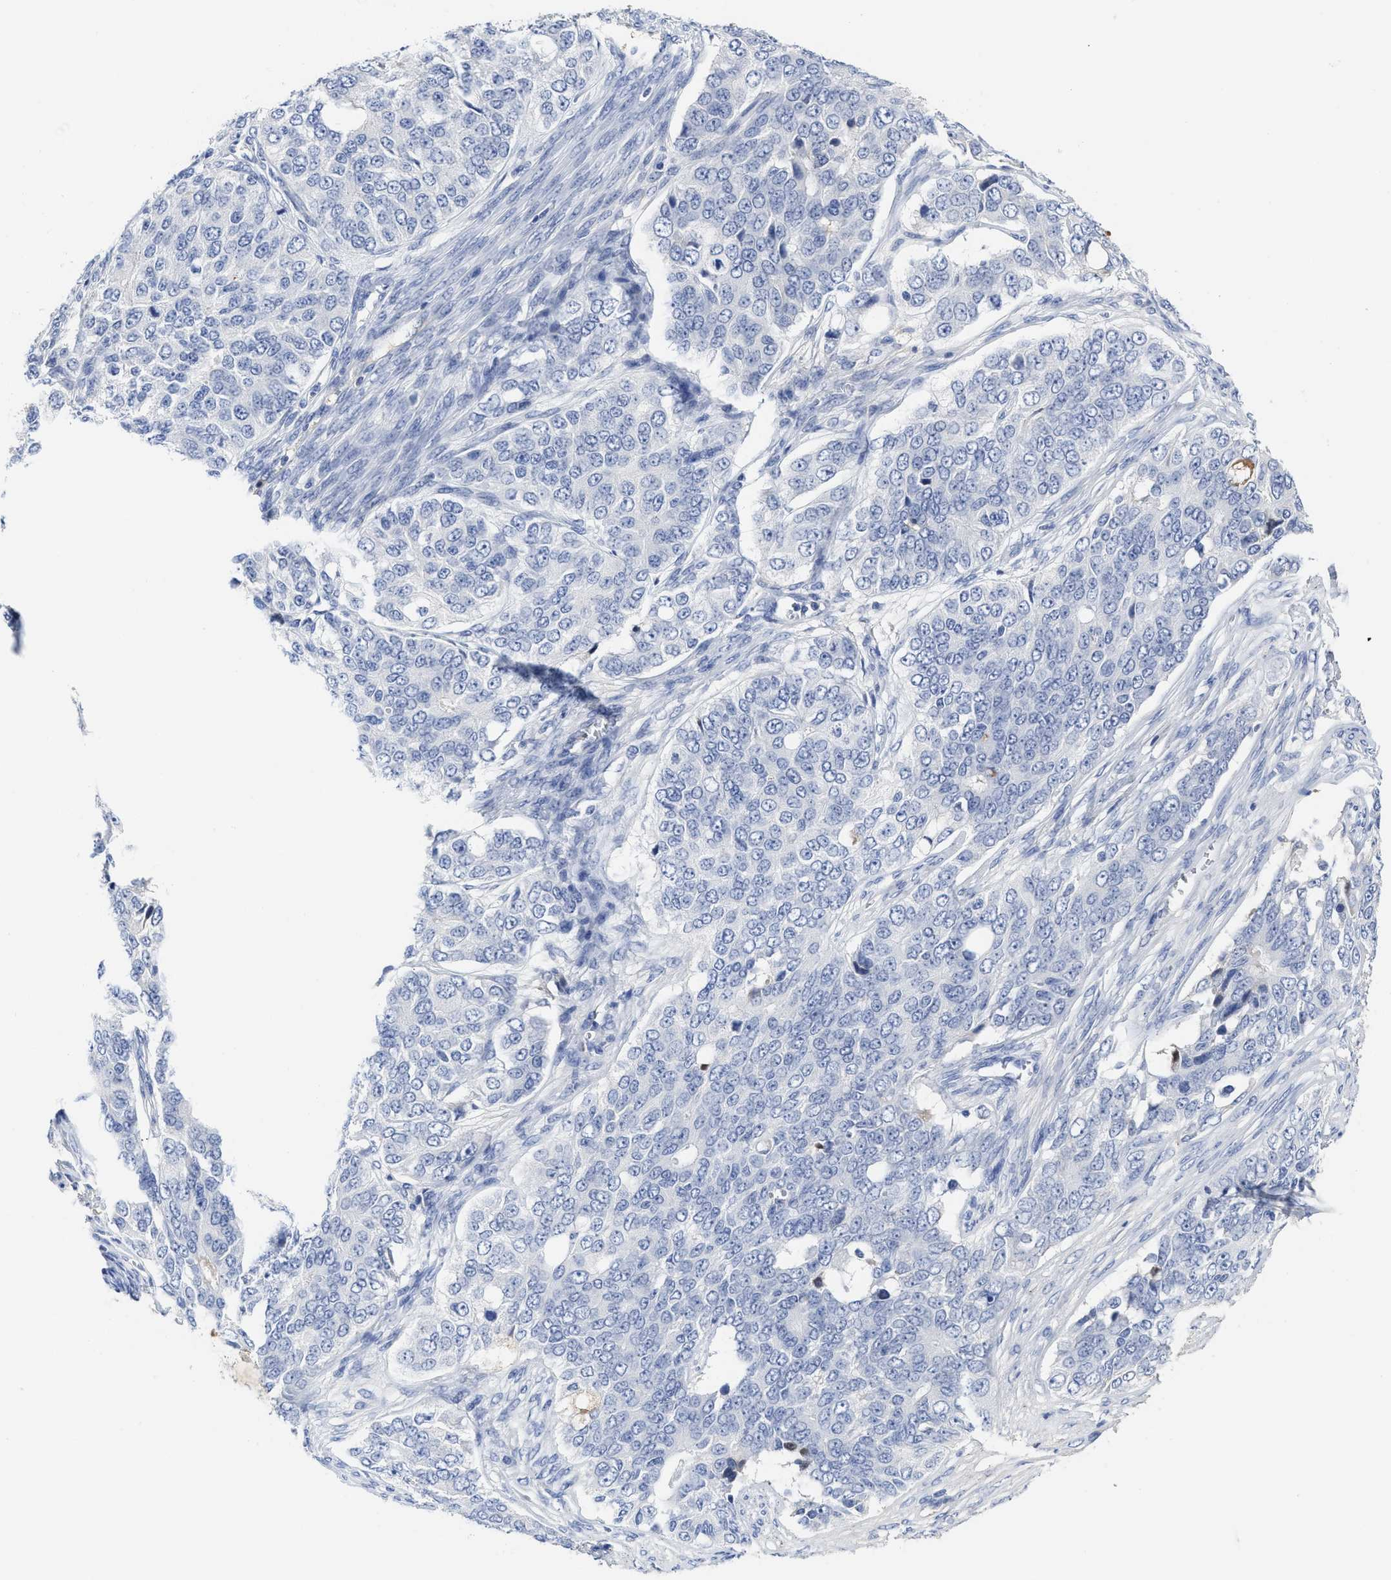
{"staining": {"intensity": "negative", "quantity": "none", "location": "none"}, "tissue": "ovarian cancer", "cell_type": "Tumor cells", "image_type": "cancer", "snomed": [{"axis": "morphology", "description": "Carcinoma, endometroid"}, {"axis": "topography", "description": "Ovary"}], "caption": "Protein analysis of ovarian cancer reveals no significant positivity in tumor cells. (DAB (3,3'-diaminobenzidine) immunohistochemistry (IHC) visualized using brightfield microscopy, high magnification).", "gene": "C2", "patient": {"sex": "female", "age": 51}}